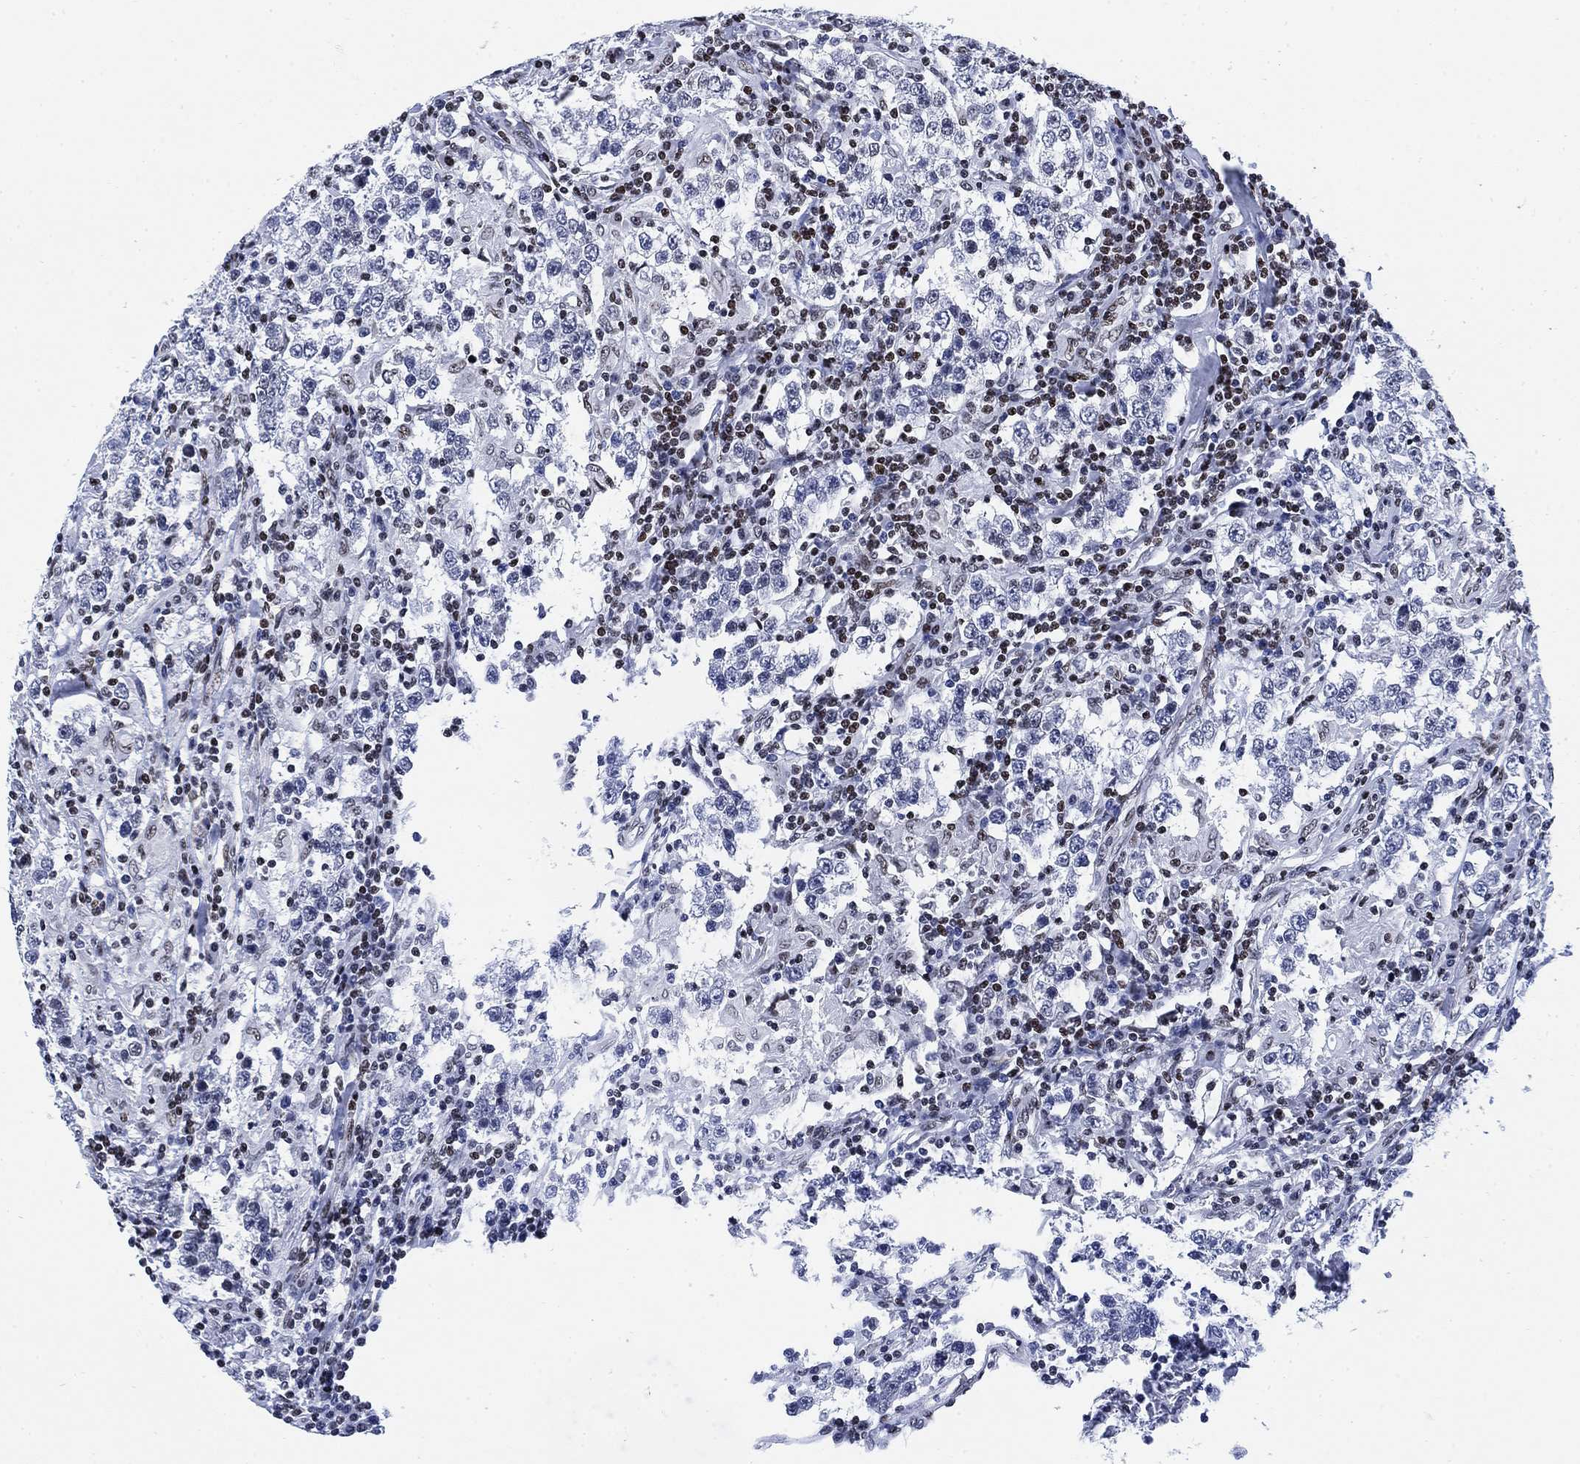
{"staining": {"intensity": "strong", "quantity": "25%-75%", "location": "nuclear"}, "tissue": "testis cancer", "cell_type": "Tumor cells", "image_type": "cancer", "snomed": [{"axis": "morphology", "description": "Seminoma, NOS"}, {"axis": "morphology", "description": "Carcinoma, Embryonal, NOS"}, {"axis": "topography", "description": "Testis"}], "caption": "Tumor cells display high levels of strong nuclear staining in about 25%-75% of cells in testis cancer (seminoma). Nuclei are stained in blue.", "gene": "H1-10", "patient": {"sex": "male", "age": 41}}